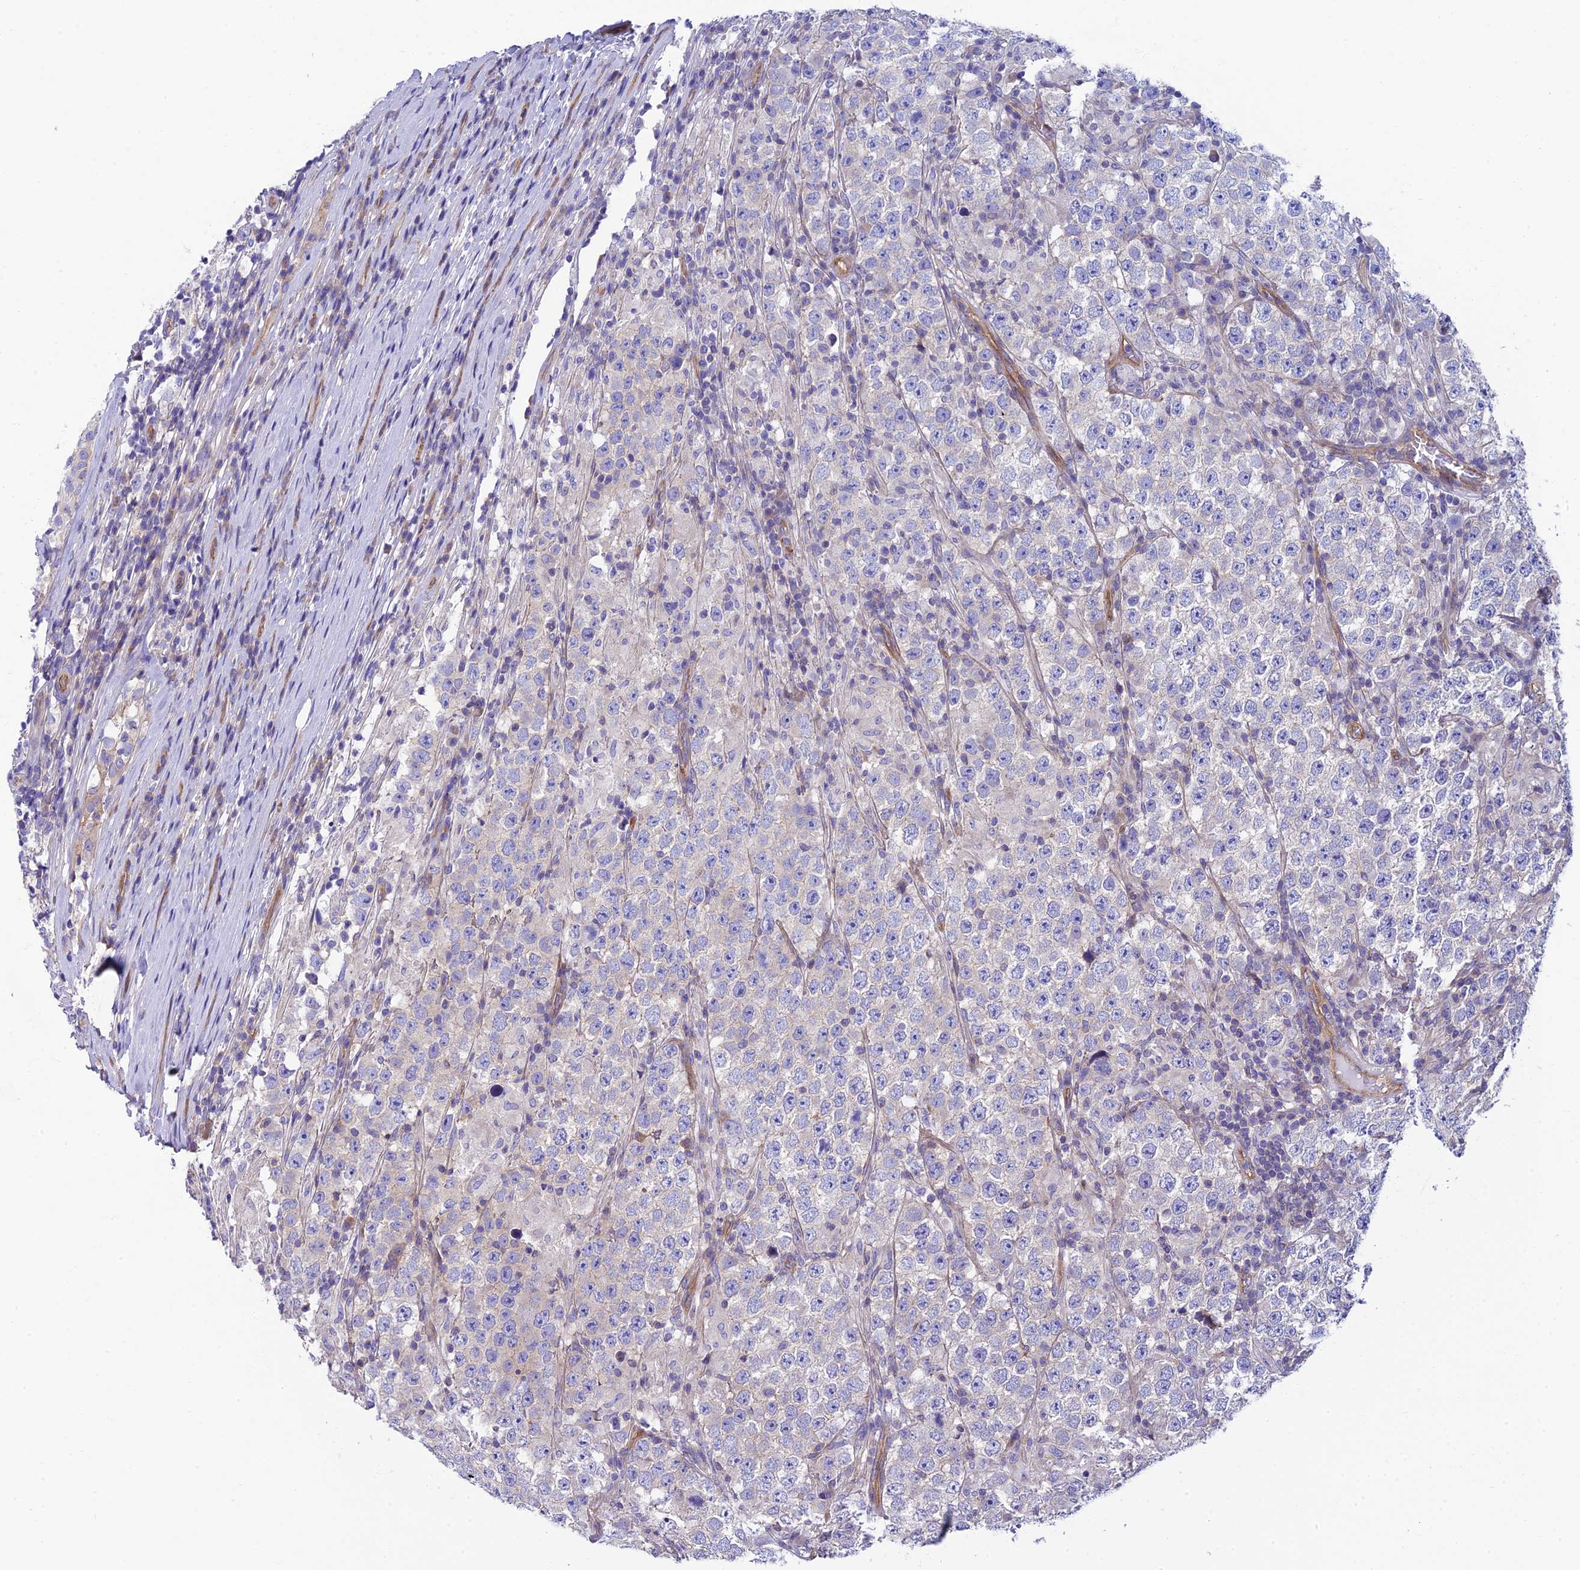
{"staining": {"intensity": "negative", "quantity": "none", "location": "none"}, "tissue": "testis cancer", "cell_type": "Tumor cells", "image_type": "cancer", "snomed": [{"axis": "morphology", "description": "Normal tissue, NOS"}, {"axis": "morphology", "description": "Urothelial carcinoma, High grade"}, {"axis": "morphology", "description": "Seminoma, NOS"}, {"axis": "morphology", "description": "Carcinoma, Embryonal, NOS"}, {"axis": "topography", "description": "Urinary bladder"}, {"axis": "topography", "description": "Testis"}], "caption": "IHC image of neoplastic tissue: human seminoma (testis) stained with DAB displays no significant protein staining in tumor cells.", "gene": "PPFIA3", "patient": {"sex": "male", "age": 41}}